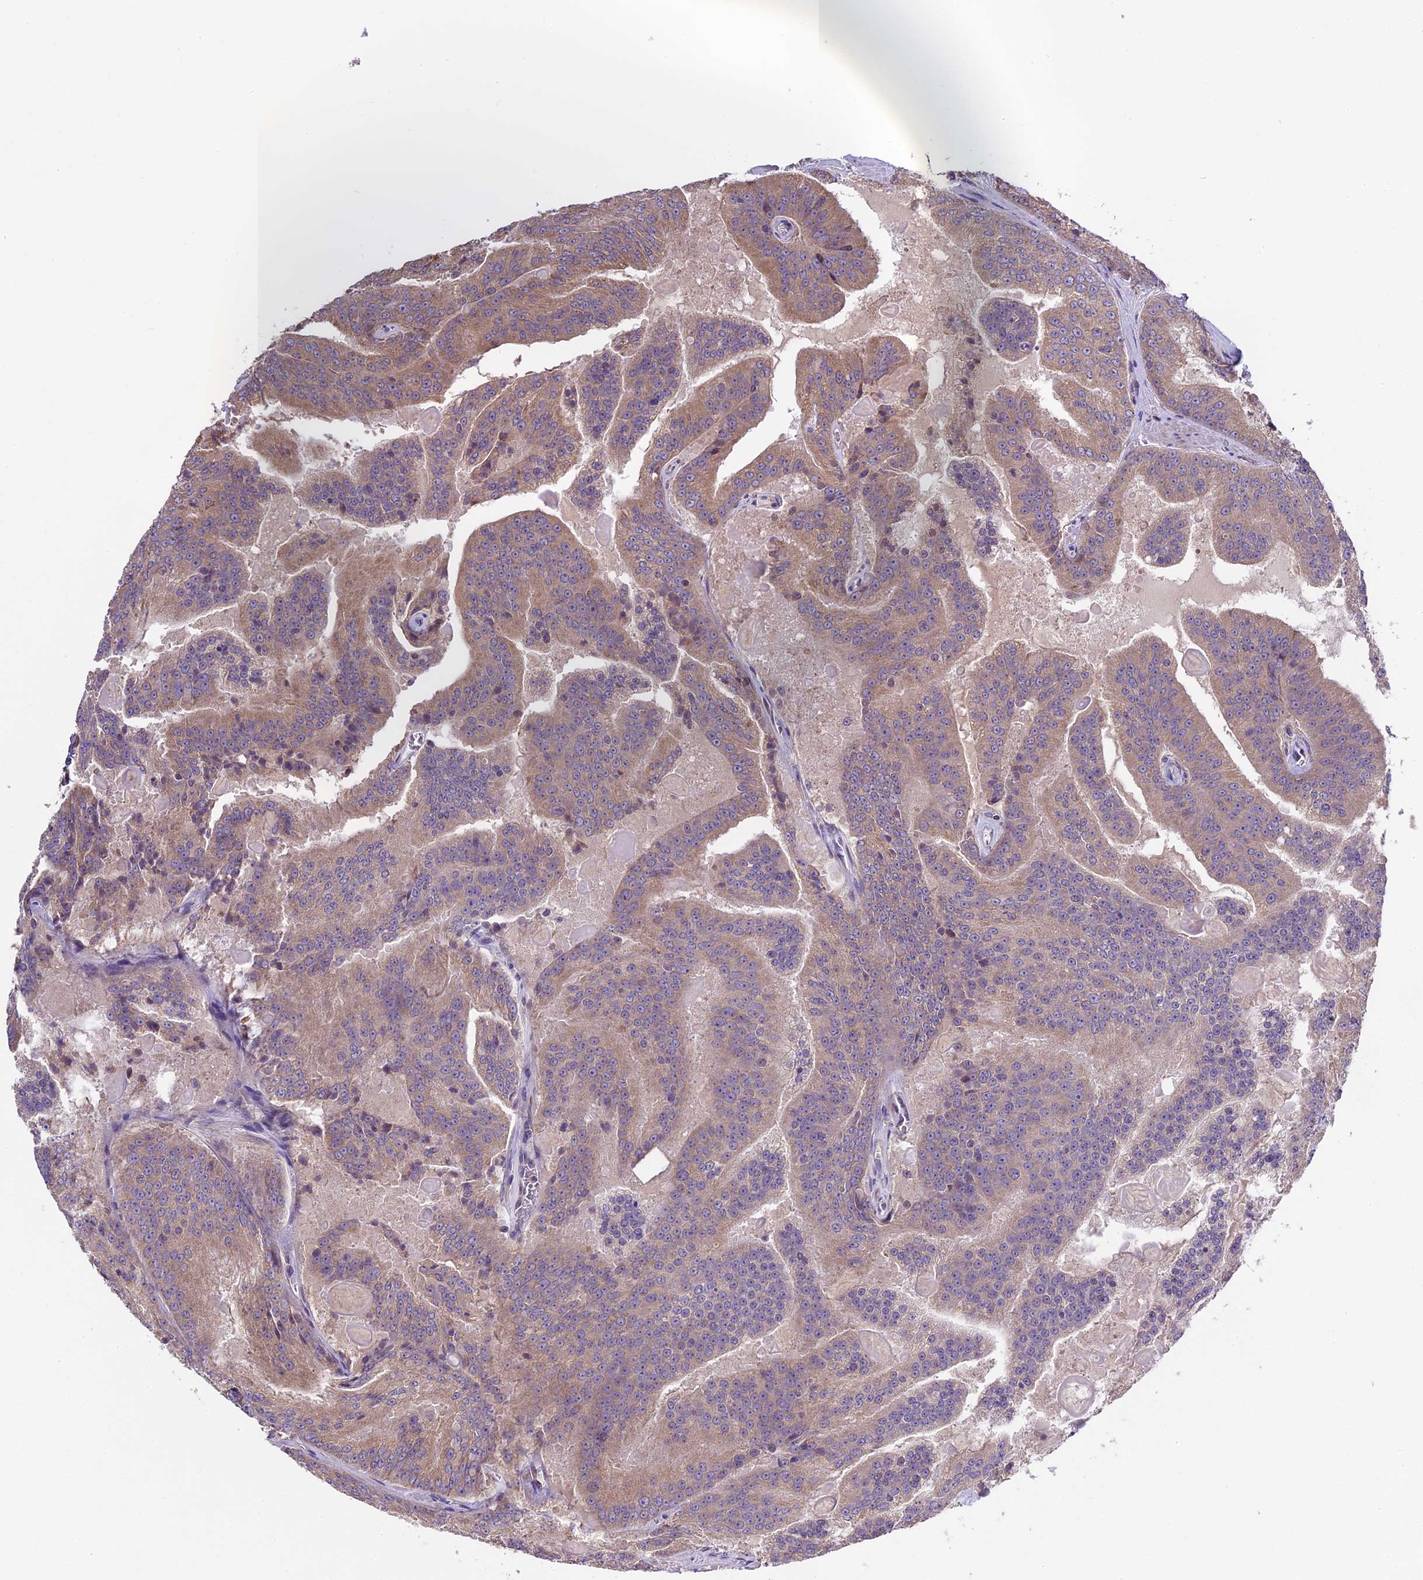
{"staining": {"intensity": "moderate", "quantity": ">75%", "location": "cytoplasmic/membranous"}, "tissue": "prostate cancer", "cell_type": "Tumor cells", "image_type": "cancer", "snomed": [{"axis": "morphology", "description": "Adenocarcinoma, High grade"}, {"axis": "topography", "description": "Prostate"}], "caption": "Human prostate cancer stained with a brown dye exhibits moderate cytoplasmic/membranous positive staining in about >75% of tumor cells.", "gene": "ABCC10", "patient": {"sex": "male", "age": 61}}